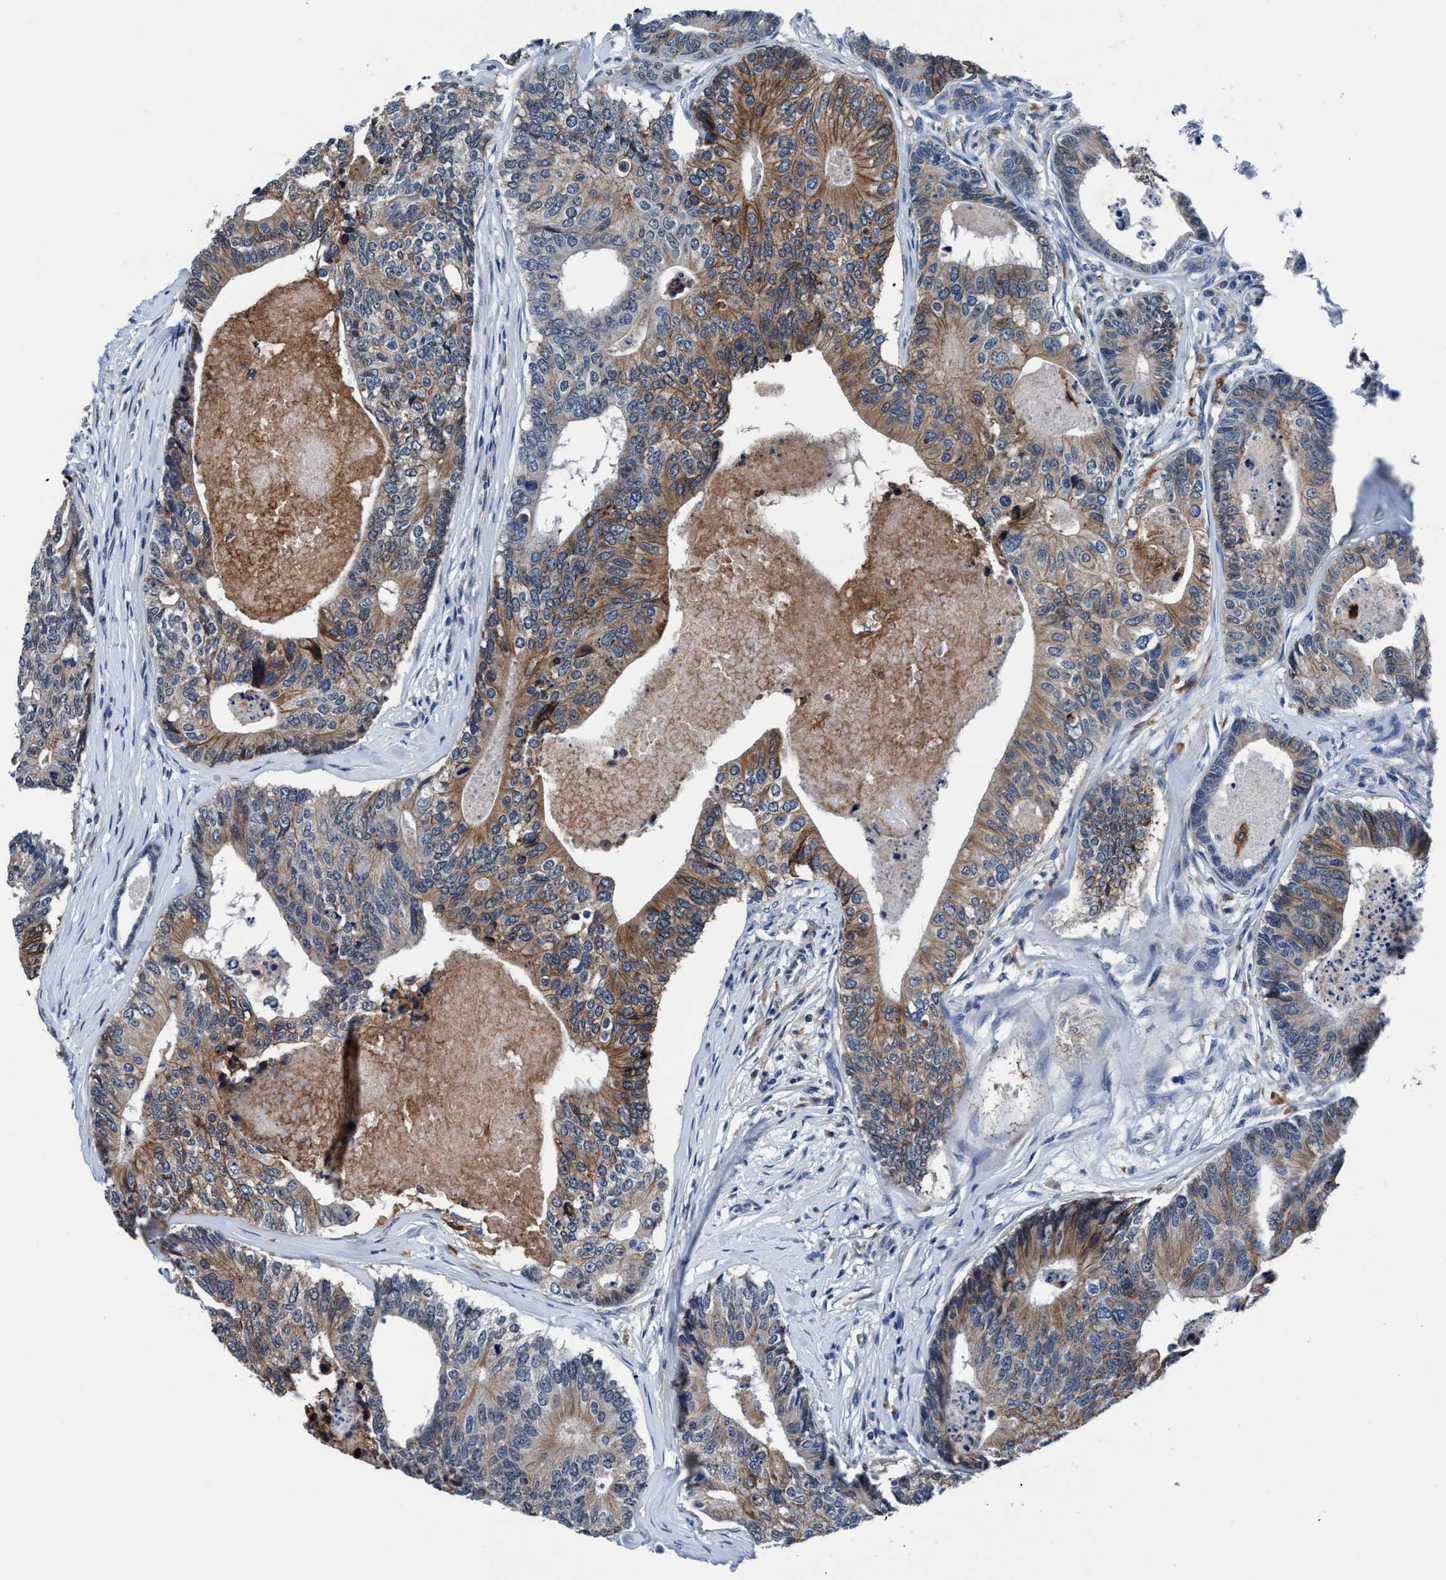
{"staining": {"intensity": "moderate", "quantity": ">75%", "location": "cytoplasmic/membranous"}, "tissue": "colorectal cancer", "cell_type": "Tumor cells", "image_type": "cancer", "snomed": [{"axis": "morphology", "description": "Adenocarcinoma, NOS"}, {"axis": "topography", "description": "Colon"}], "caption": "Immunohistochemical staining of colorectal cancer exhibits medium levels of moderate cytoplasmic/membranous positivity in about >75% of tumor cells.", "gene": "TMEM94", "patient": {"sex": "female", "age": 67}}